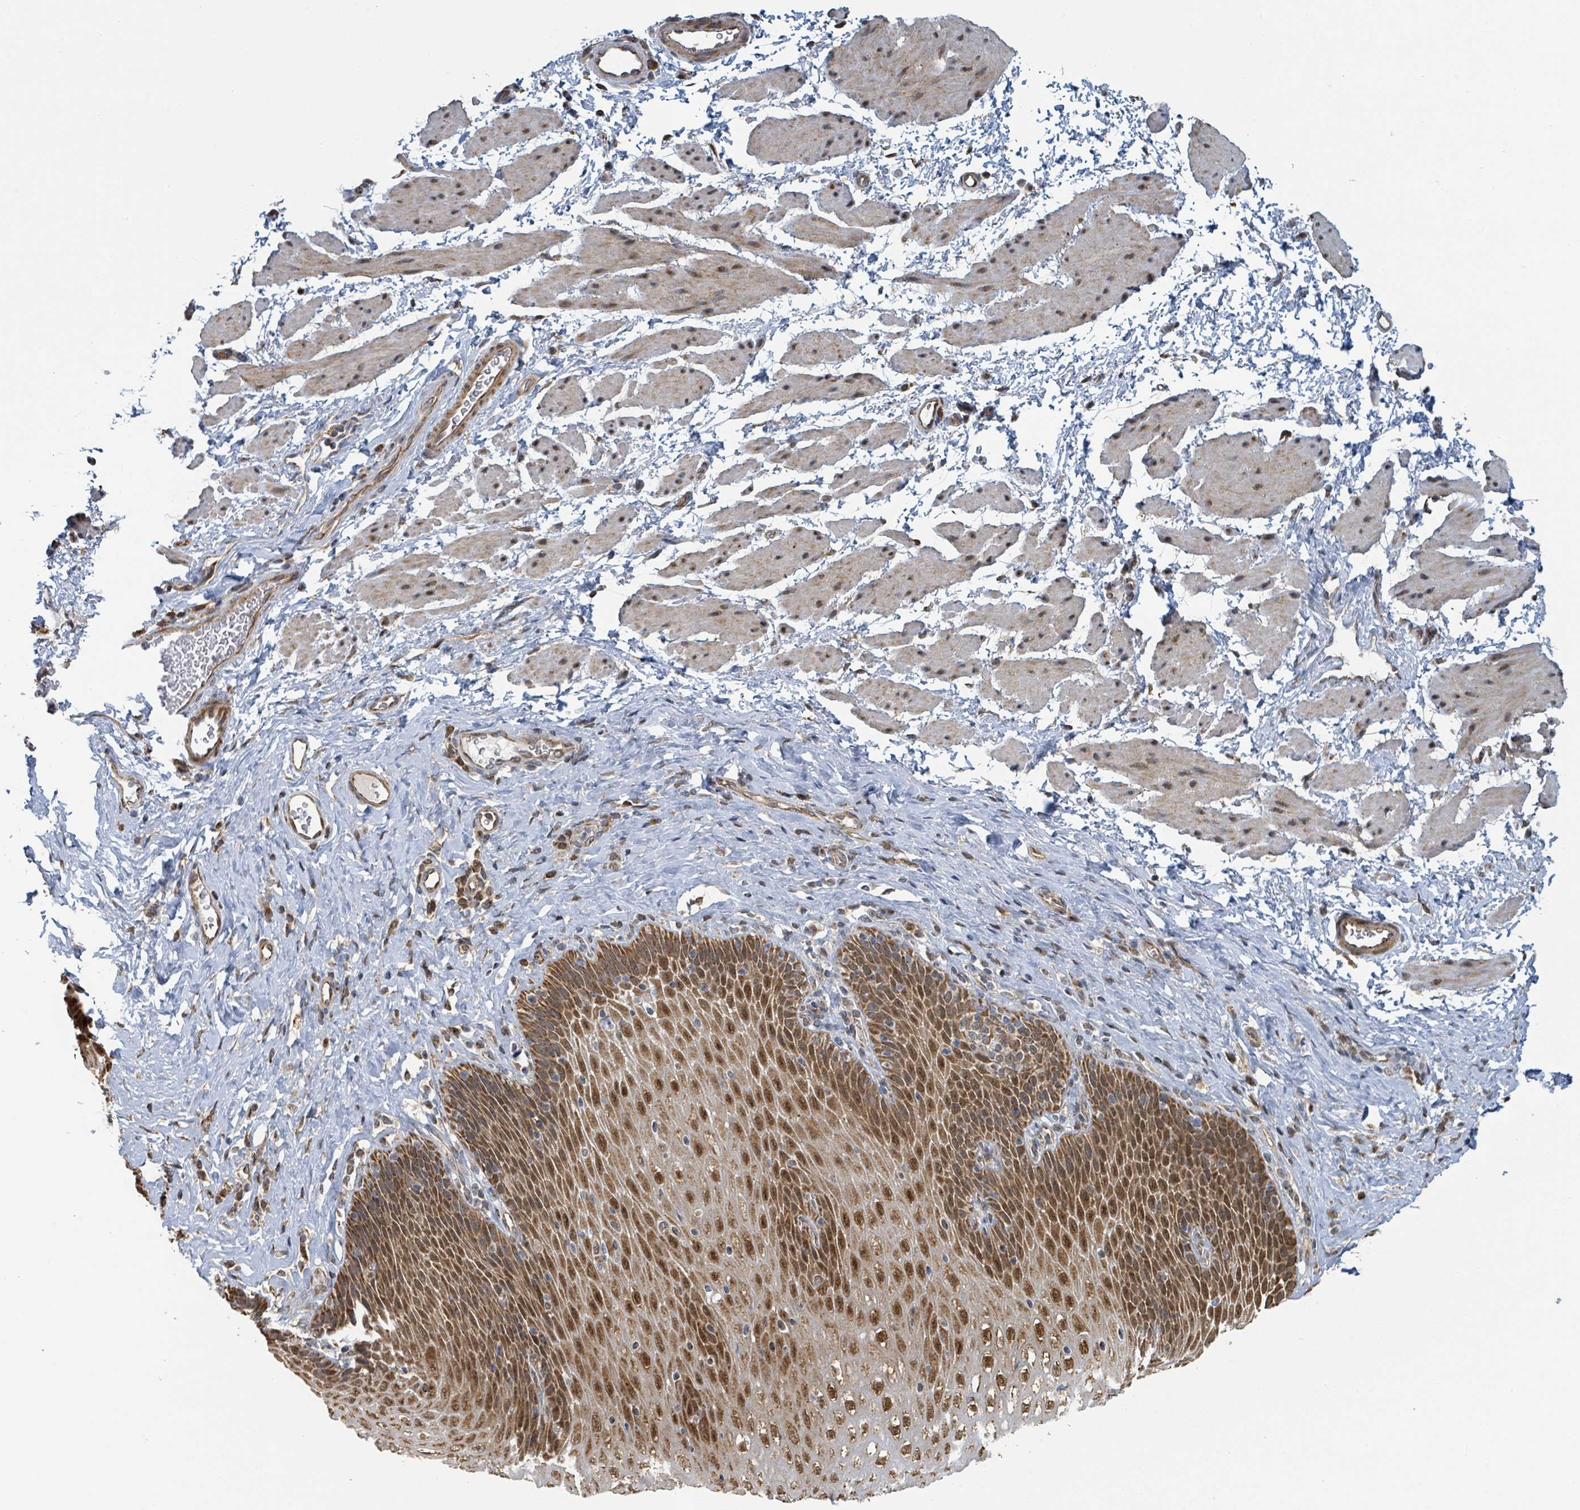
{"staining": {"intensity": "strong", "quantity": ">75%", "location": "cytoplasmic/membranous,nuclear"}, "tissue": "esophagus", "cell_type": "Squamous epithelial cells", "image_type": "normal", "snomed": [{"axis": "morphology", "description": "Normal tissue, NOS"}, {"axis": "topography", "description": "Esophagus"}], "caption": "A brown stain highlights strong cytoplasmic/membranous,nuclear staining of a protein in squamous epithelial cells of unremarkable human esophagus. (brown staining indicates protein expression, while blue staining denotes nuclei).", "gene": "PSMB7", "patient": {"sex": "female", "age": 61}}